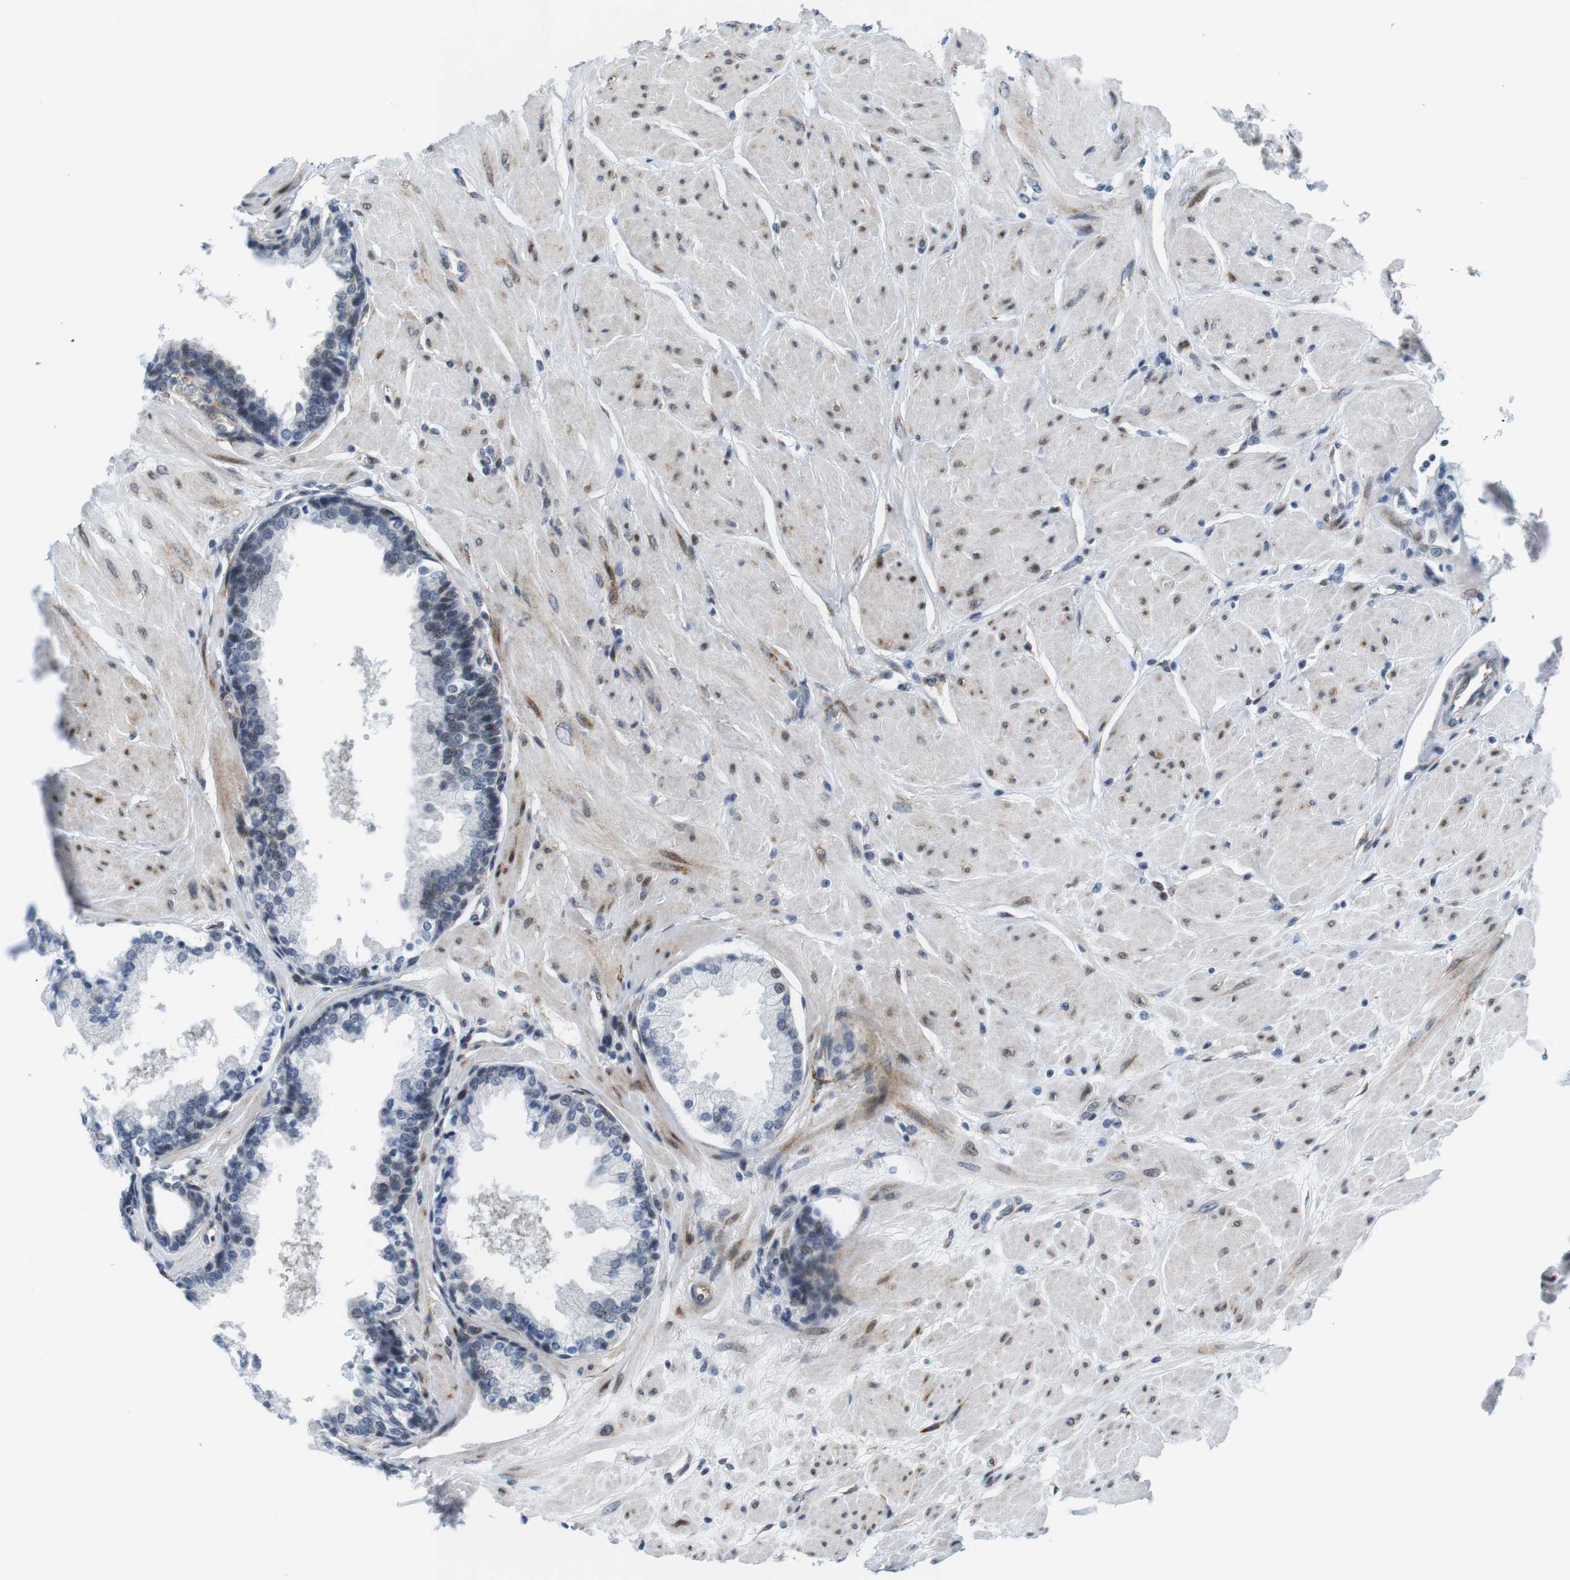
{"staining": {"intensity": "weak", "quantity": "<25%", "location": "nuclear"}, "tissue": "prostate", "cell_type": "Glandular cells", "image_type": "normal", "snomed": [{"axis": "morphology", "description": "Normal tissue, NOS"}, {"axis": "topography", "description": "Prostate"}], "caption": "The histopathology image shows no significant staining in glandular cells of prostate.", "gene": "MLH1", "patient": {"sex": "male", "age": 51}}